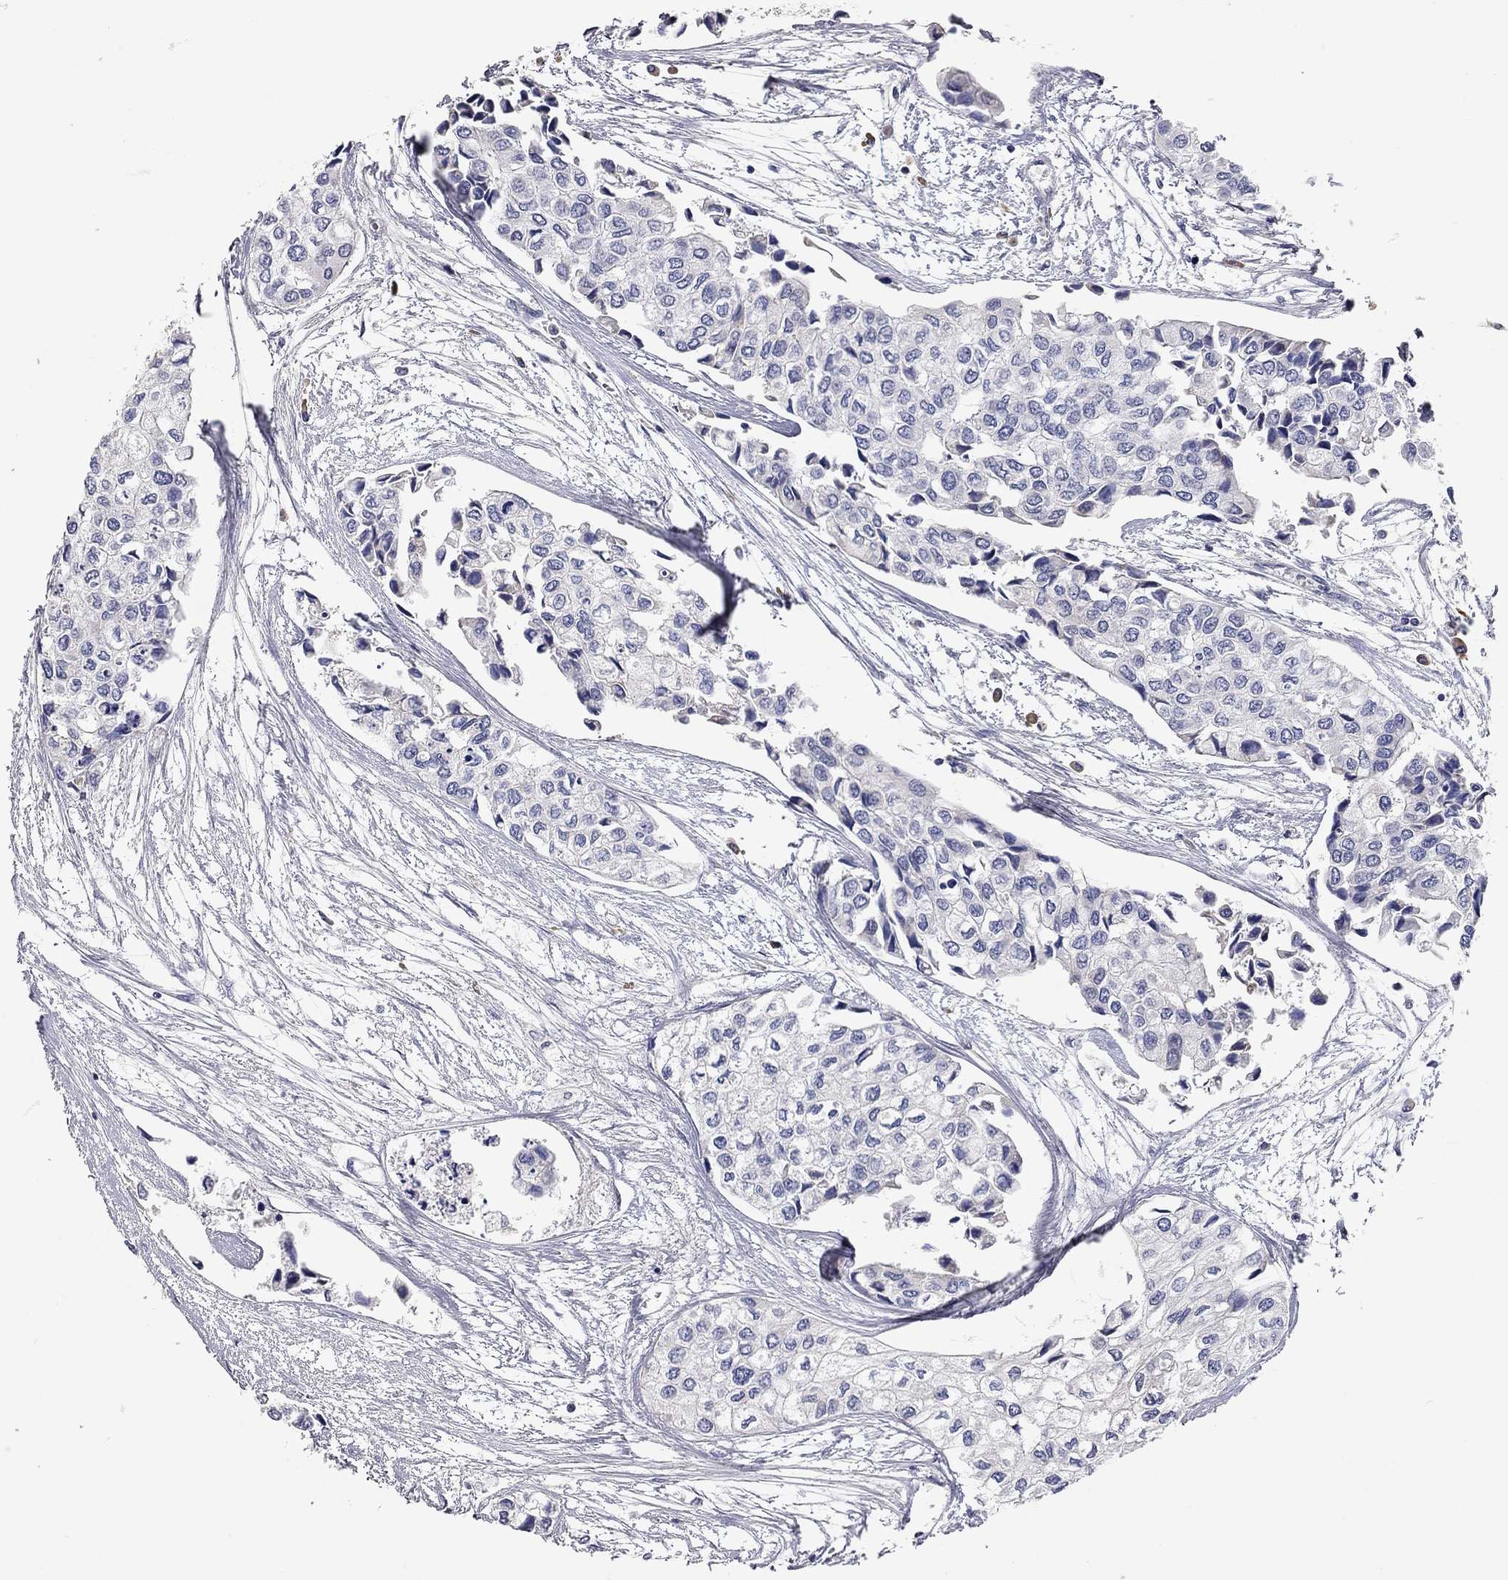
{"staining": {"intensity": "negative", "quantity": "none", "location": "none"}, "tissue": "urothelial cancer", "cell_type": "Tumor cells", "image_type": "cancer", "snomed": [{"axis": "morphology", "description": "Urothelial carcinoma, High grade"}, {"axis": "topography", "description": "Urinary bladder"}], "caption": "IHC histopathology image of neoplastic tissue: human urothelial carcinoma (high-grade) stained with DAB (3,3'-diaminobenzidine) demonstrates no significant protein positivity in tumor cells. (DAB immunohistochemistry (IHC) with hematoxylin counter stain).", "gene": "XAGE2", "patient": {"sex": "male", "age": 73}}